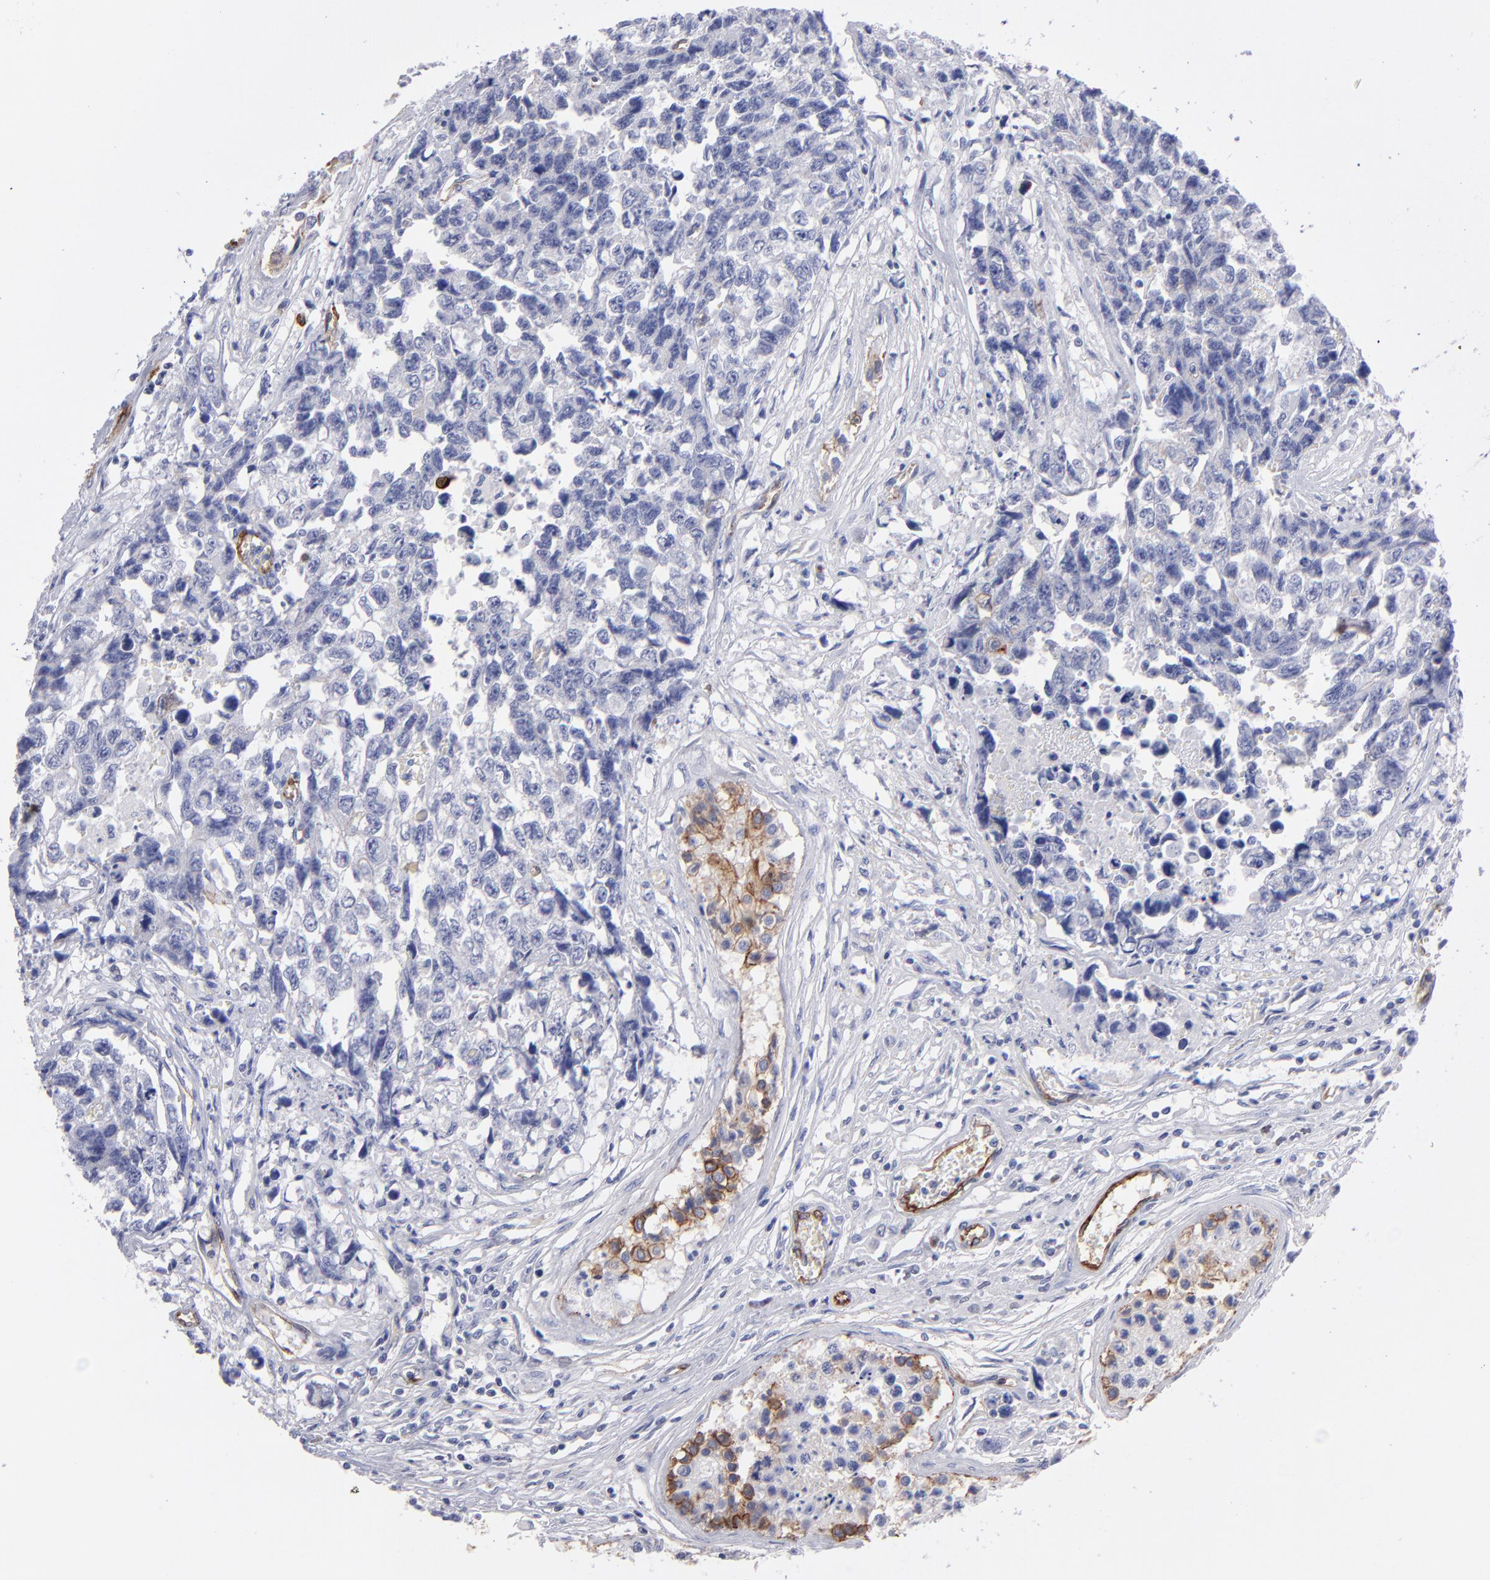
{"staining": {"intensity": "negative", "quantity": "none", "location": "none"}, "tissue": "testis cancer", "cell_type": "Tumor cells", "image_type": "cancer", "snomed": [{"axis": "morphology", "description": "Carcinoma, Embryonal, NOS"}, {"axis": "topography", "description": "Testis"}], "caption": "An immunohistochemistry (IHC) micrograph of embryonal carcinoma (testis) is shown. There is no staining in tumor cells of embryonal carcinoma (testis).", "gene": "AHNAK2", "patient": {"sex": "male", "age": 31}}